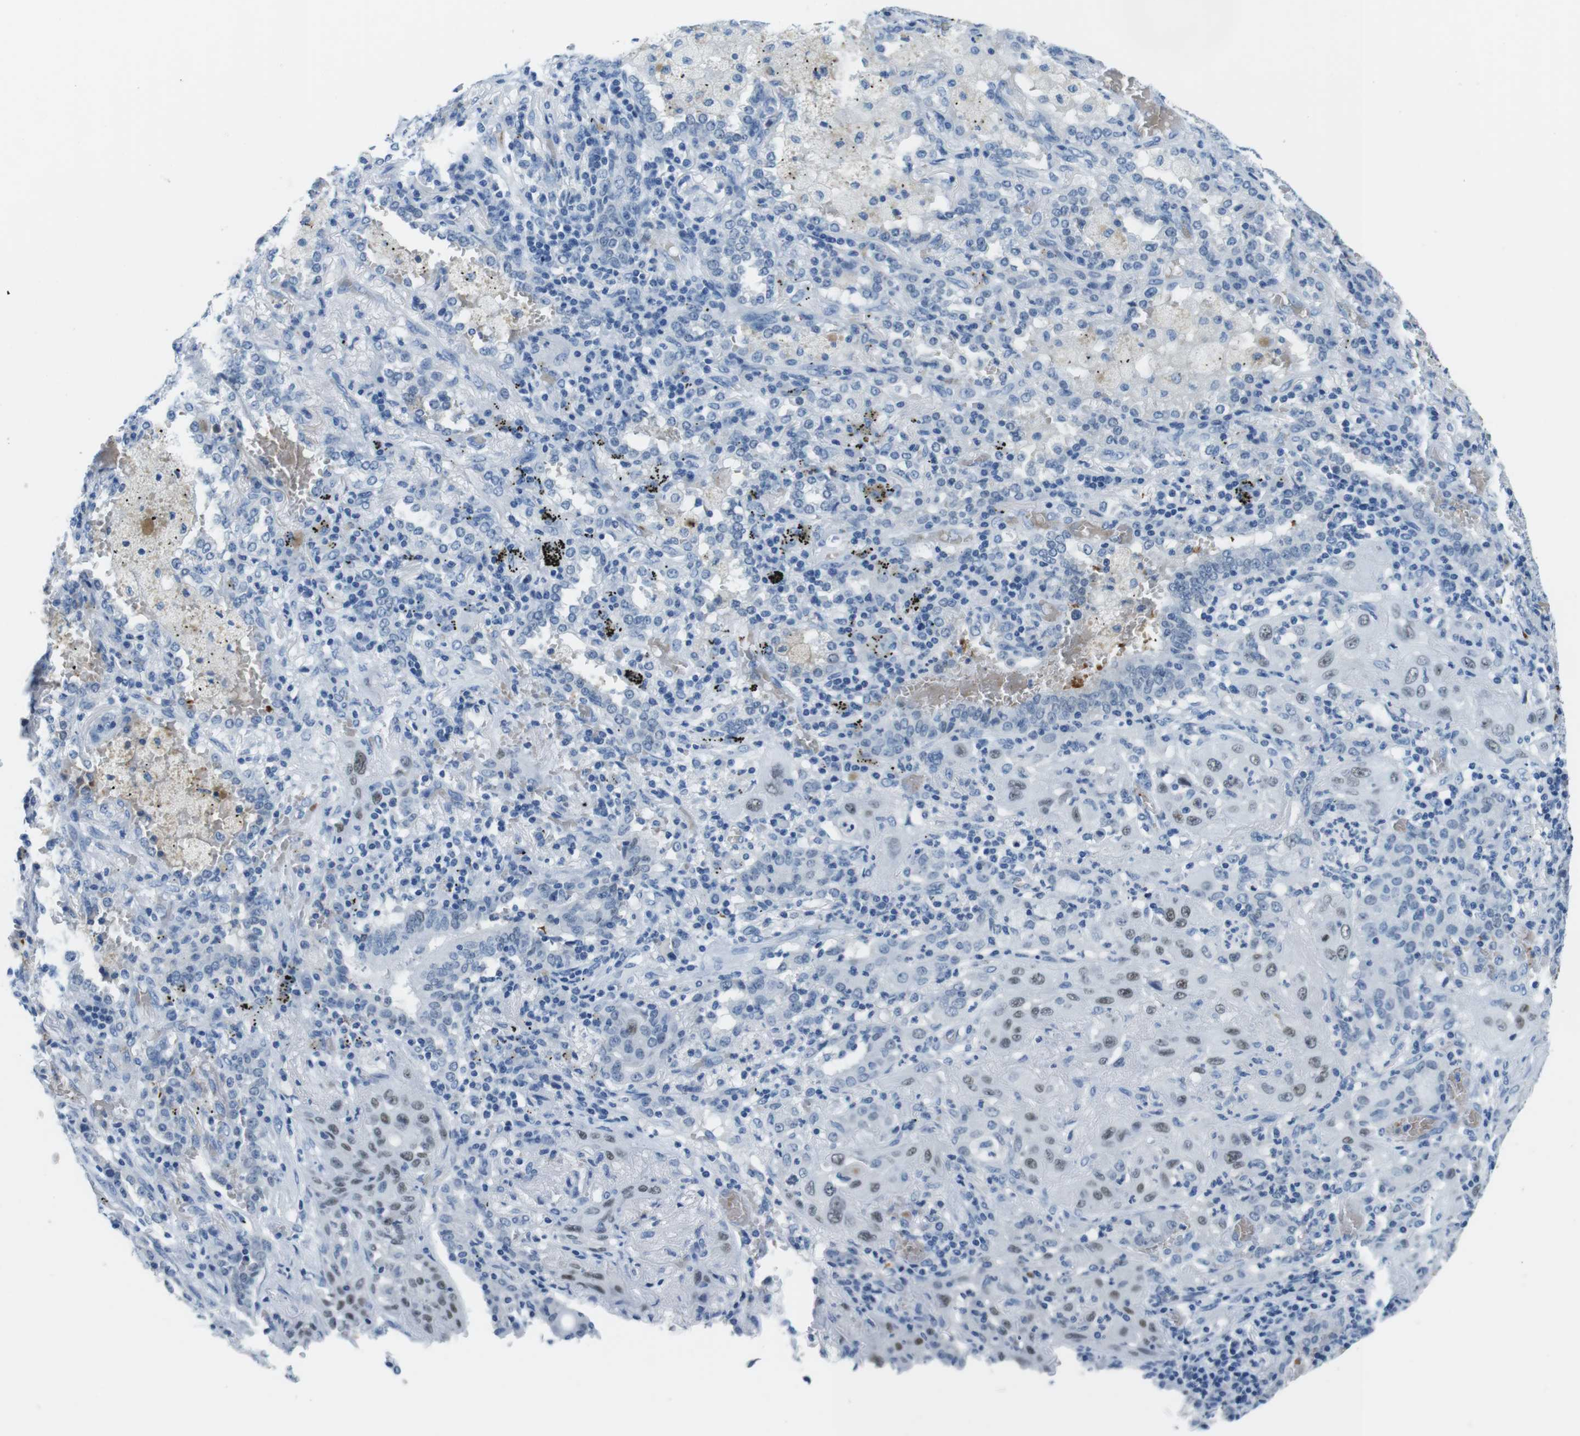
{"staining": {"intensity": "moderate", "quantity": "25%-75%", "location": "nuclear"}, "tissue": "lung cancer", "cell_type": "Tumor cells", "image_type": "cancer", "snomed": [{"axis": "morphology", "description": "Squamous cell carcinoma, NOS"}, {"axis": "topography", "description": "Lung"}], "caption": "Immunohistochemical staining of human squamous cell carcinoma (lung) demonstrates moderate nuclear protein staining in approximately 25%-75% of tumor cells.", "gene": "TFAP2C", "patient": {"sex": "female", "age": 47}}